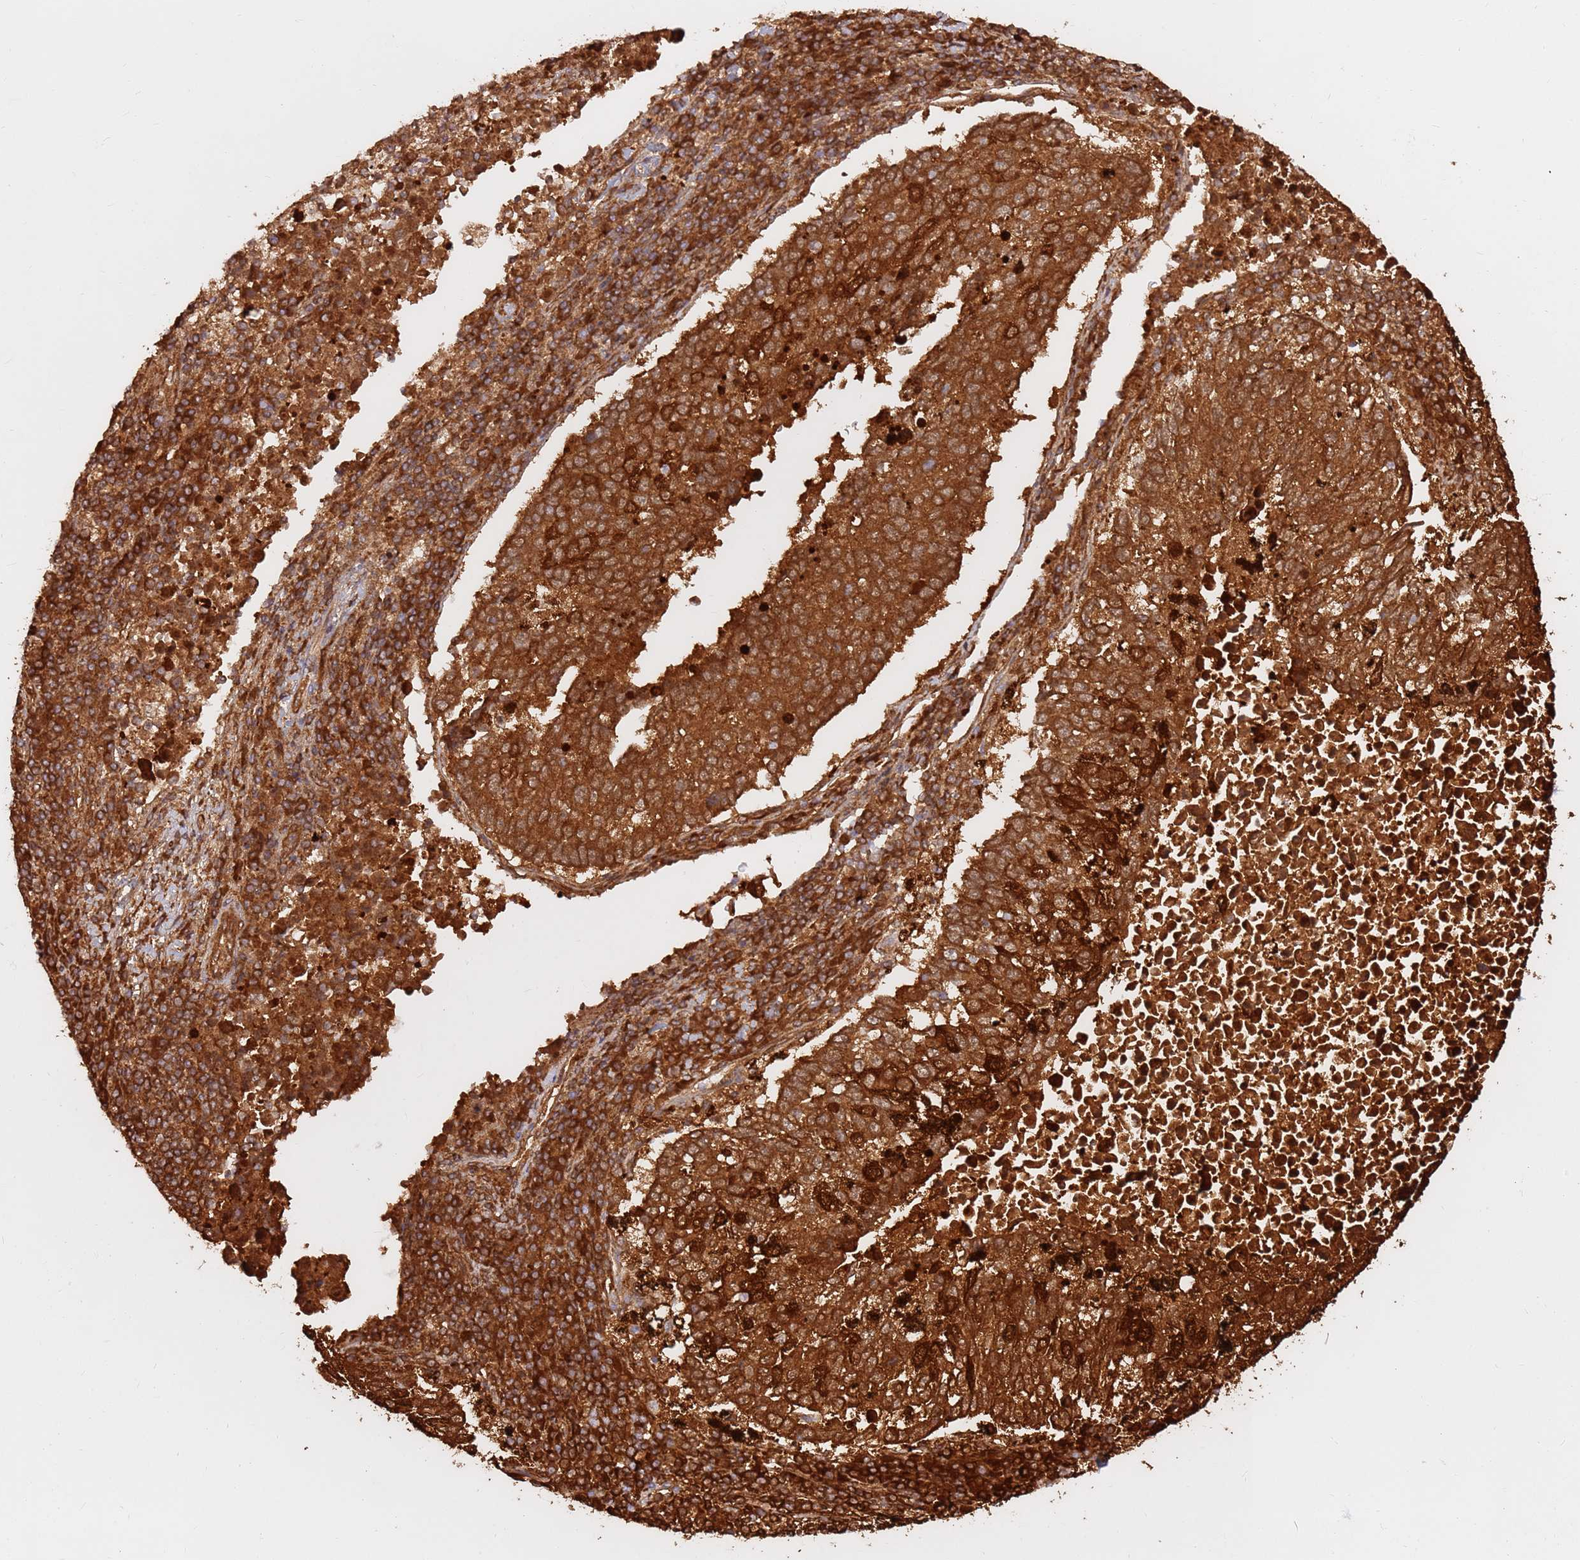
{"staining": {"intensity": "strong", "quantity": ">75%", "location": "cytoplasmic/membranous"}, "tissue": "lung cancer", "cell_type": "Tumor cells", "image_type": "cancer", "snomed": [{"axis": "morphology", "description": "Squamous cell carcinoma, NOS"}, {"axis": "topography", "description": "Lung"}], "caption": "Lung cancer stained with a protein marker shows strong staining in tumor cells.", "gene": "DDX19B", "patient": {"sex": "male", "age": 73}}